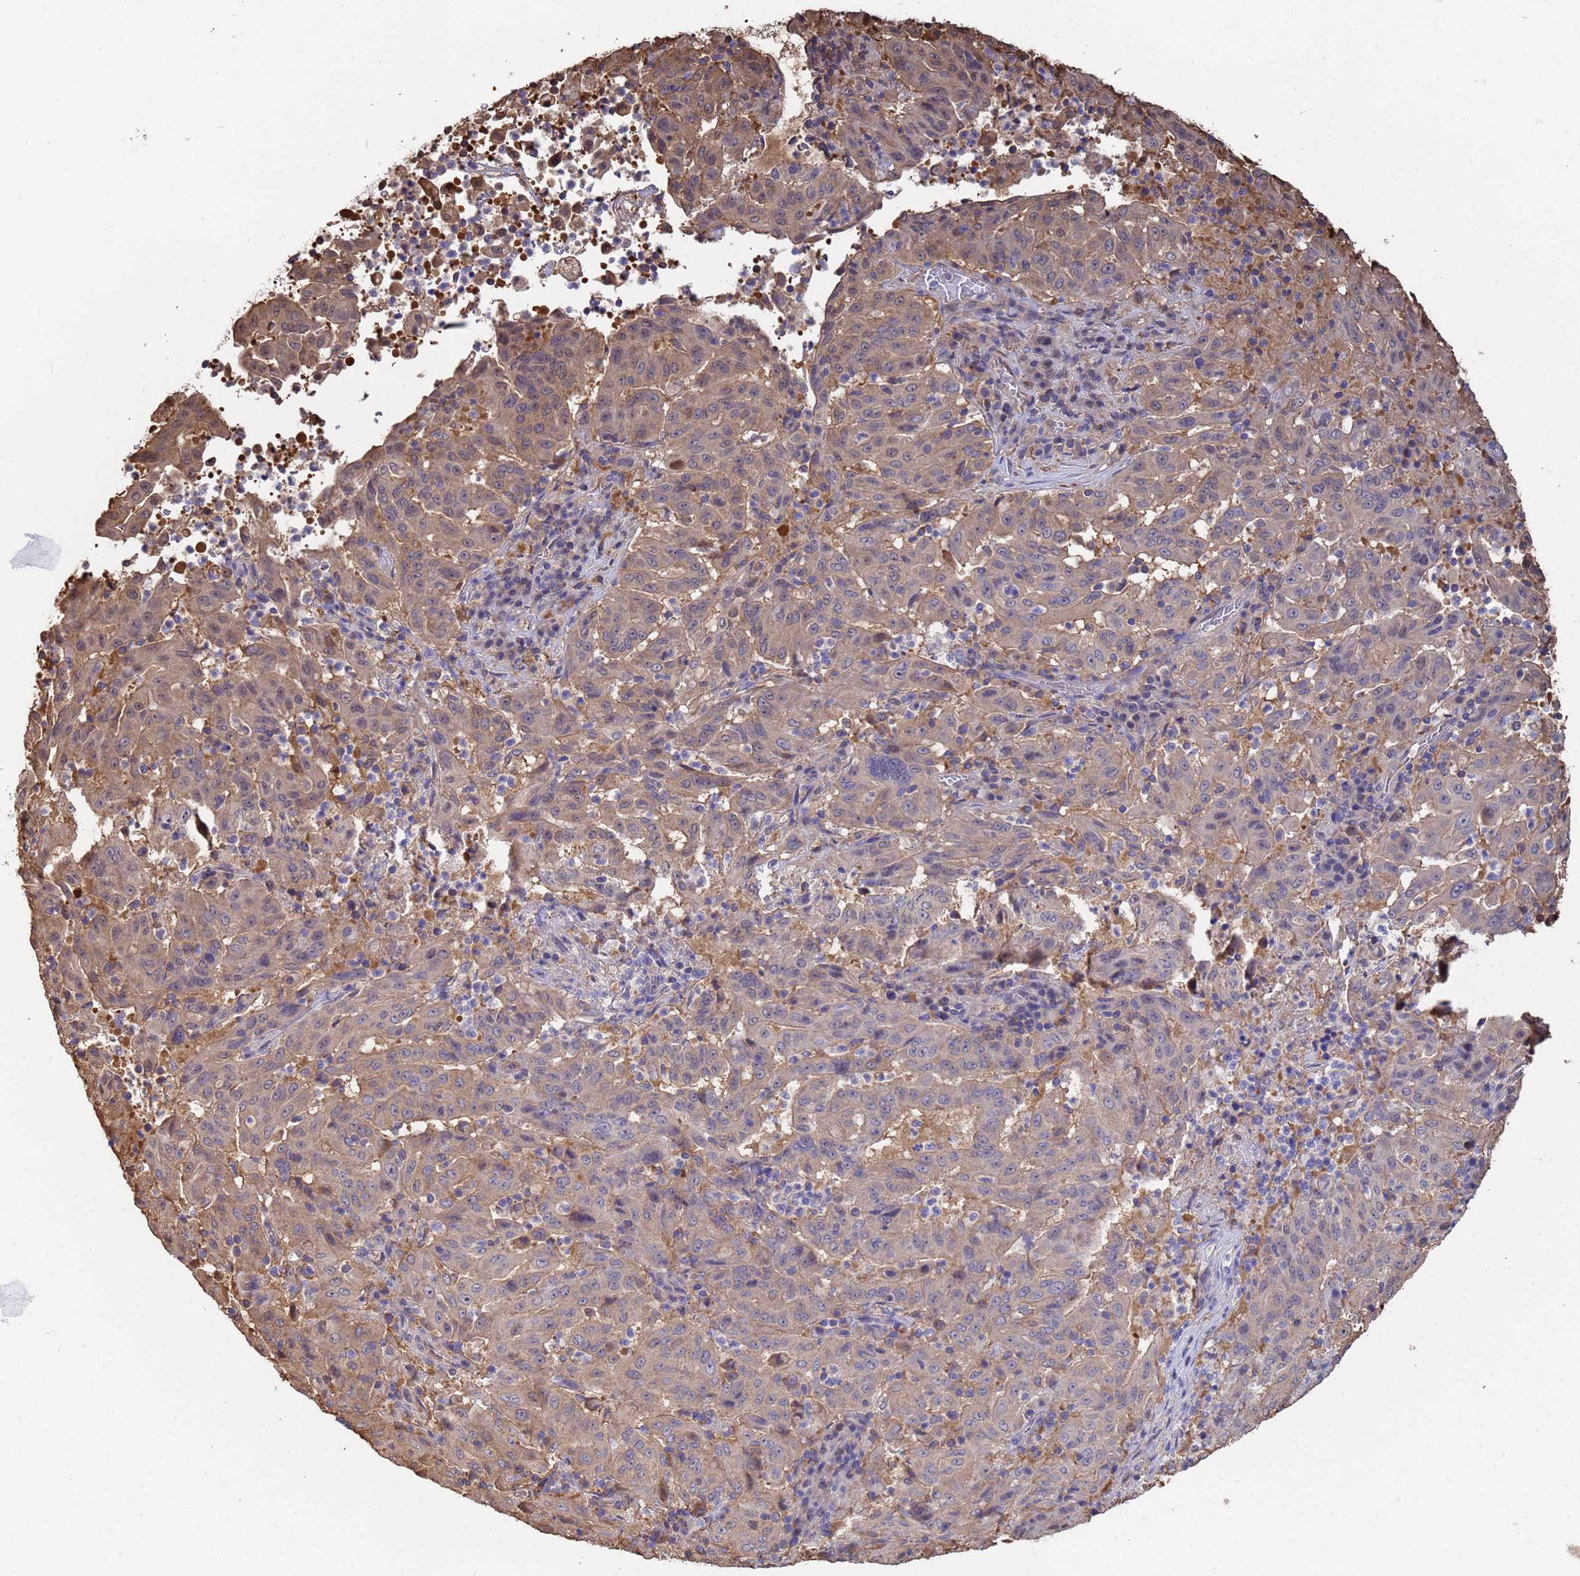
{"staining": {"intensity": "moderate", "quantity": ">75%", "location": "cytoplasmic/membranous"}, "tissue": "pancreatic cancer", "cell_type": "Tumor cells", "image_type": "cancer", "snomed": [{"axis": "morphology", "description": "Adenocarcinoma, NOS"}, {"axis": "topography", "description": "Pancreas"}], "caption": "Immunohistochemistry (IHC) (DAB) staining of human pancreatic cancer displays moderate cytoplasmic/membranous protein expression in approximately >75% of tumor cells. (brown staining indicates protein expression, while blue staining denotes nuclei).", "gene": "FAM25A", "patient": {"sex": "male", "age": 63}}